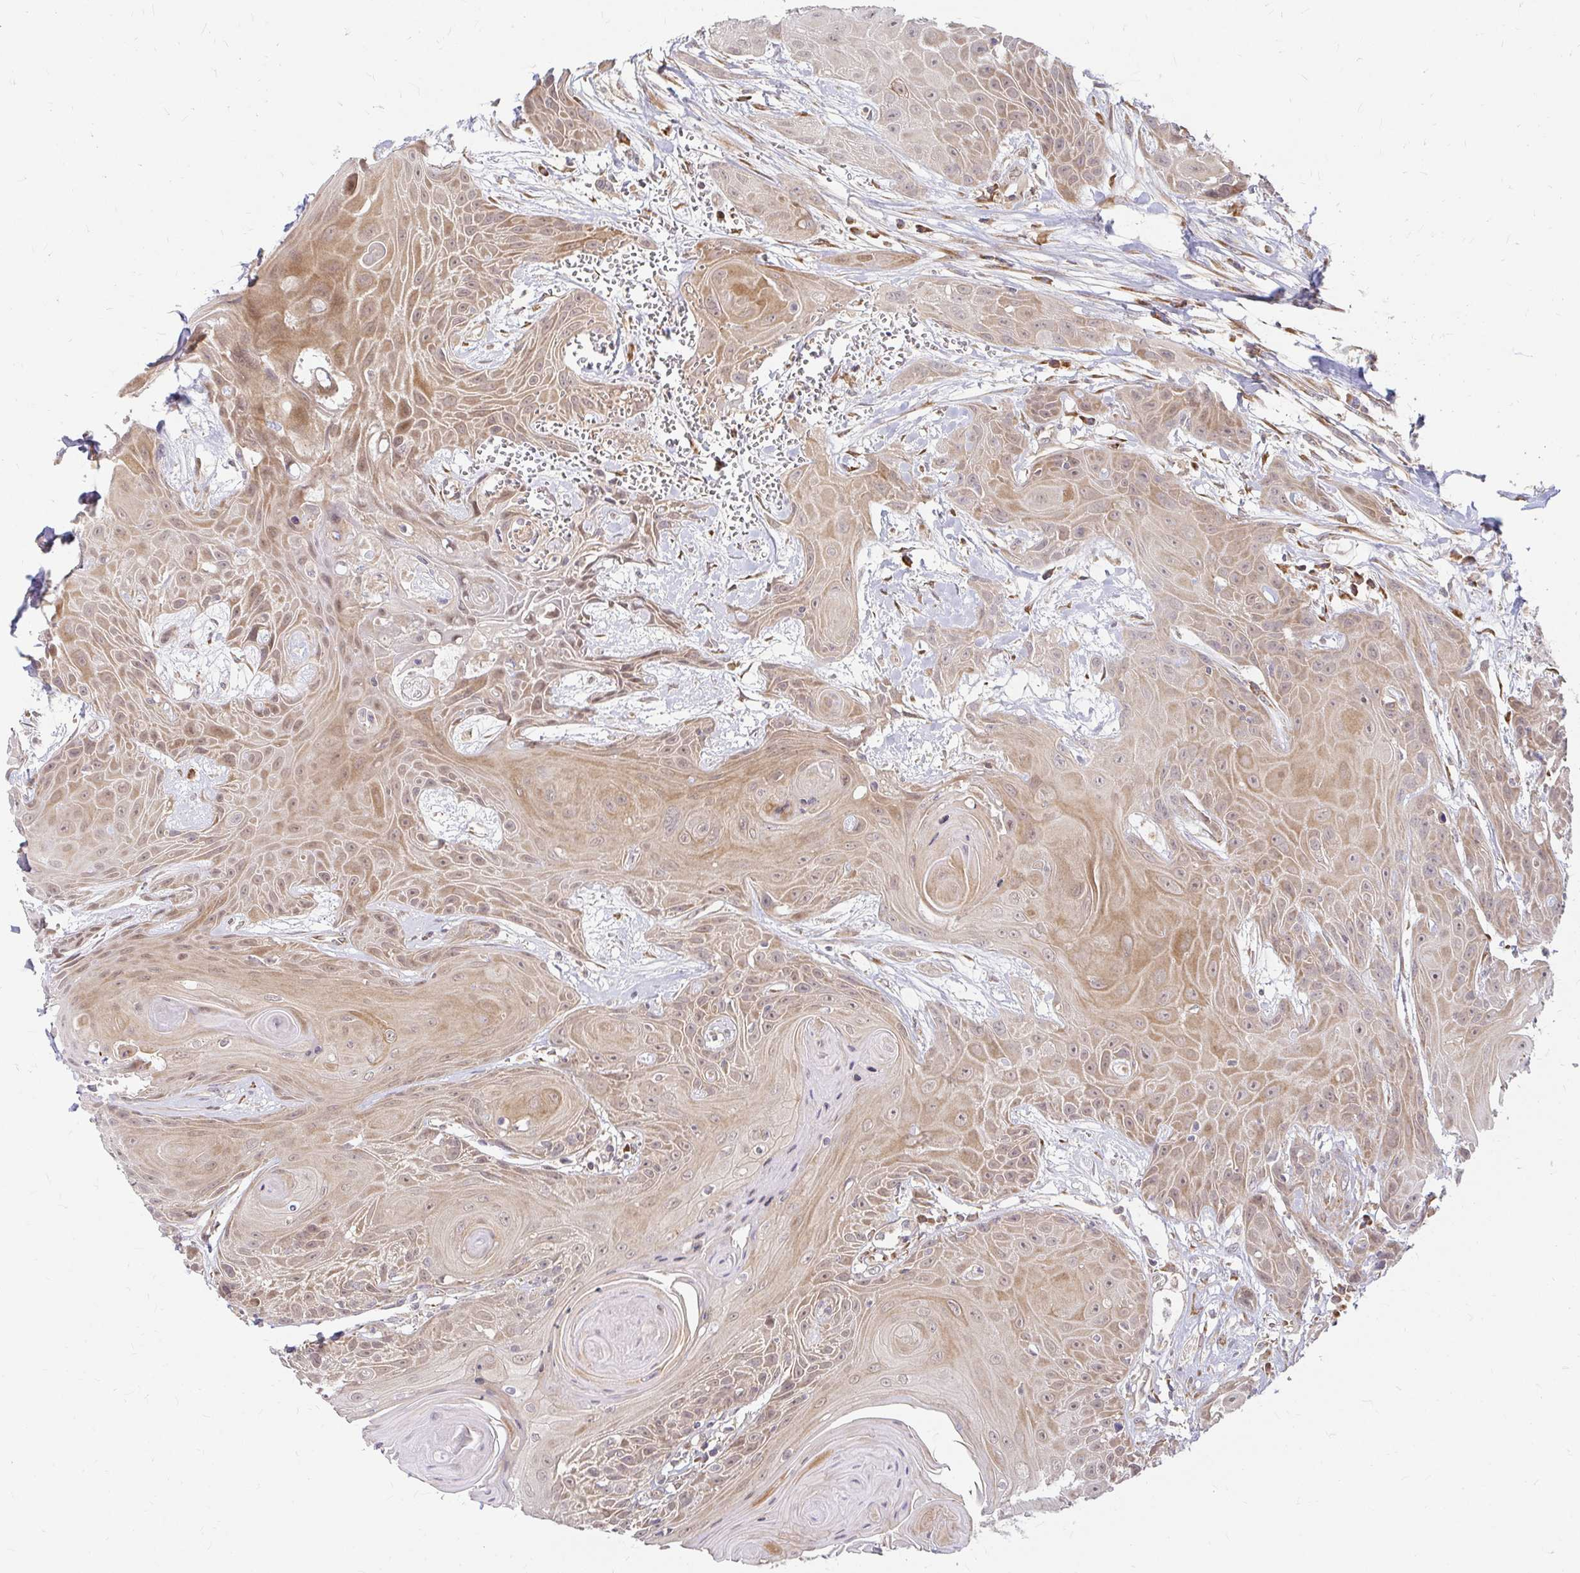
{"staining": {"intensity": "weak", "quantity": ">75%", "location": "cytoplasmic/membranous"}, "tissue": "head and neck cancer", "cell_type": "Tumor cells", "image_type": "cancer", "snomed": [{"axis": "morphology", "description": "Squamous cell carcinoma, NOS"}, {"axis": "topography", "description": "Head-Neck"}], "caption": "Head and neck cancer stained with IHC demonstrates weak cytoplasmic/membranous staining in approximately >75% of tumor cells.", "gene": "CAST", "patient": {"sex": "female", "age": 73}}